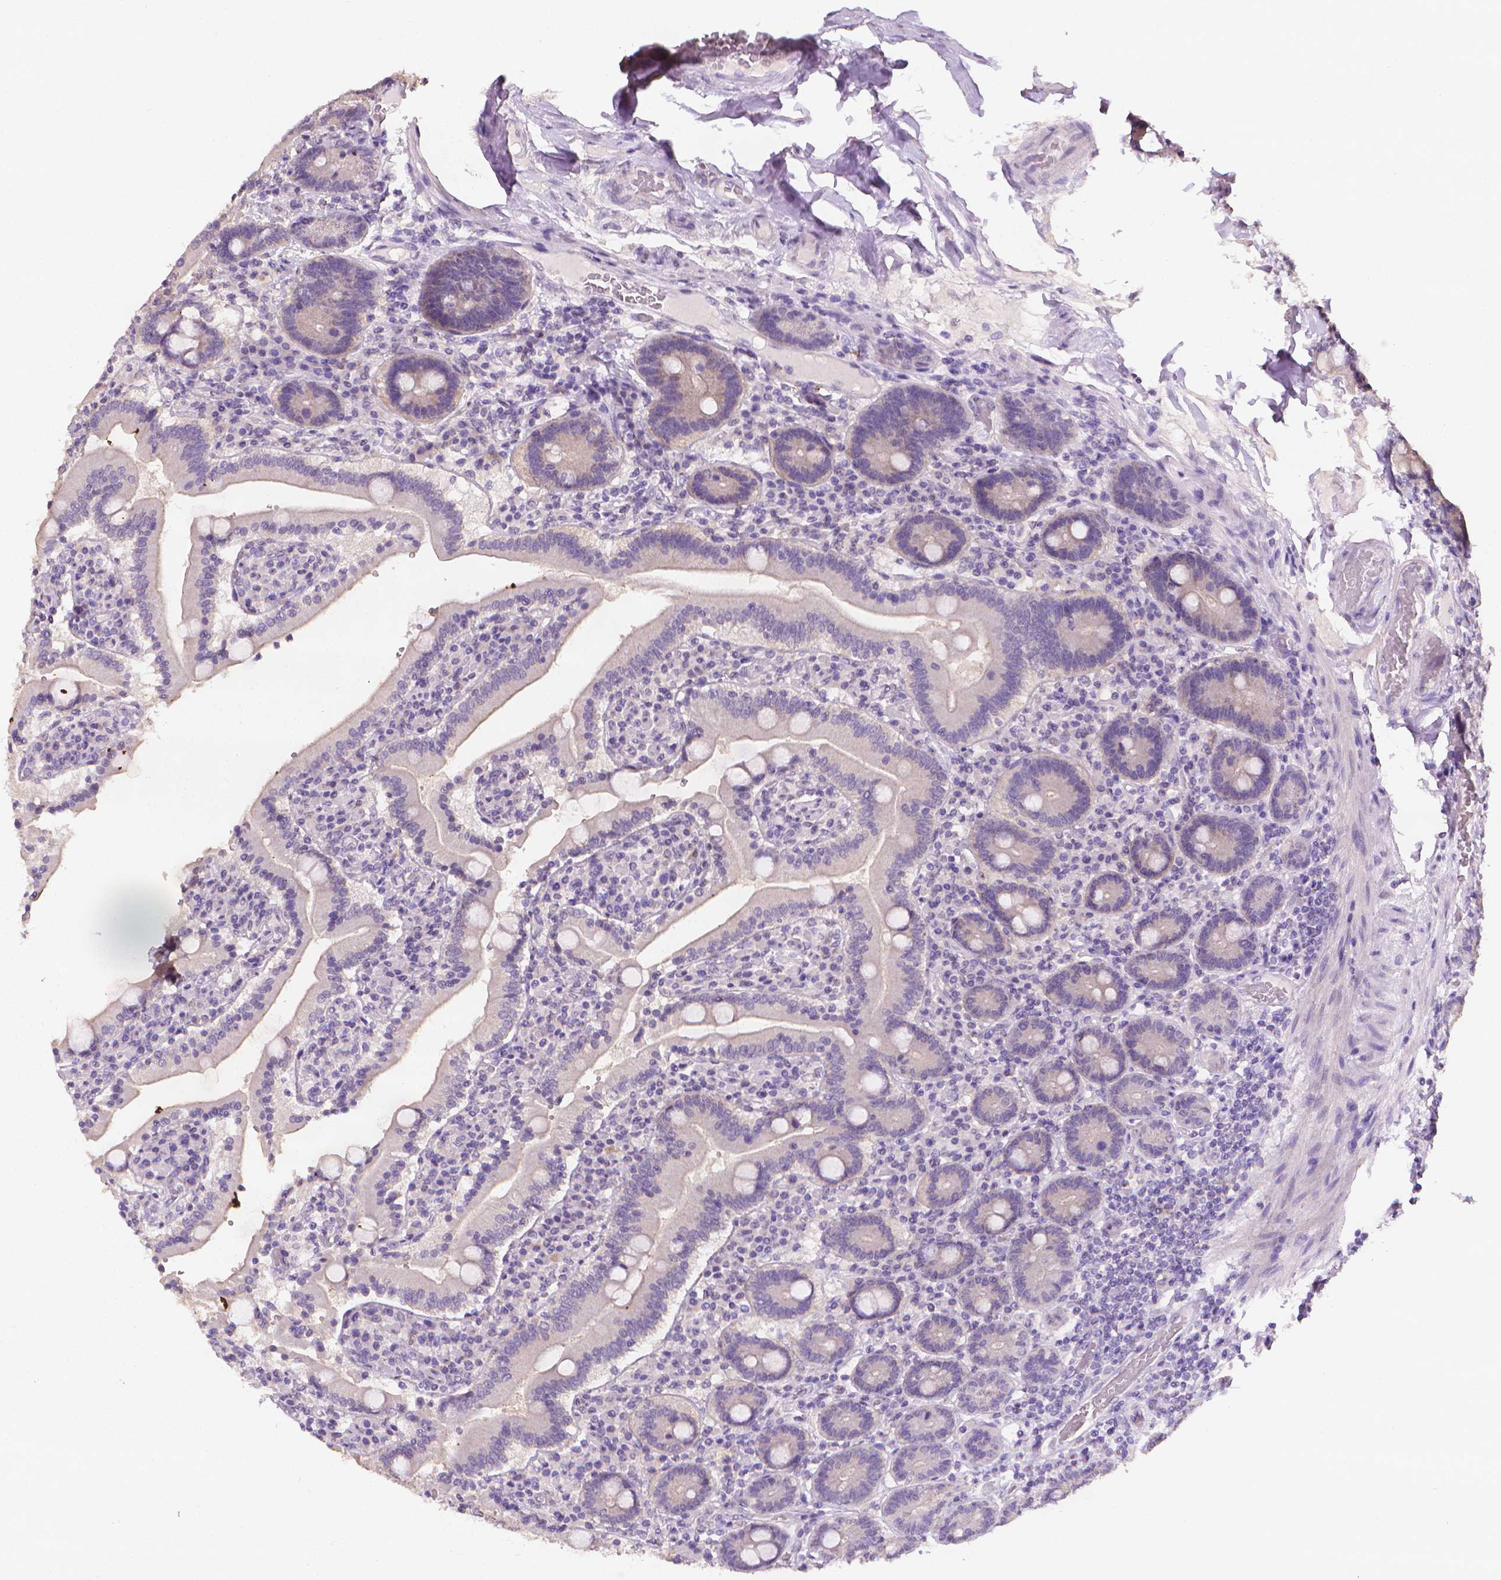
{"staining": {"intensity": "weak", "quantity": "<25%", "location": "cytoplasmic/membranous"}, "tissue": "duodenum", "cell_type": "Glandular cells", "image_type": "normal", "snomed": [{"axis": "morphology", "description": "Normal tissue, NOS"}, {"axis": "topography", "description": "Duodenum"}], "caption": "Protein analysis of benign duodenum shows no significant expression in glandular cells. The staining was performed using DAB to visualize the protein expression in brown, while the nuclei were stained in blue with hematoxylin (Magnification: 20x).", "gene": "FASN", "patient": {"sex": "female", "age": 62}}